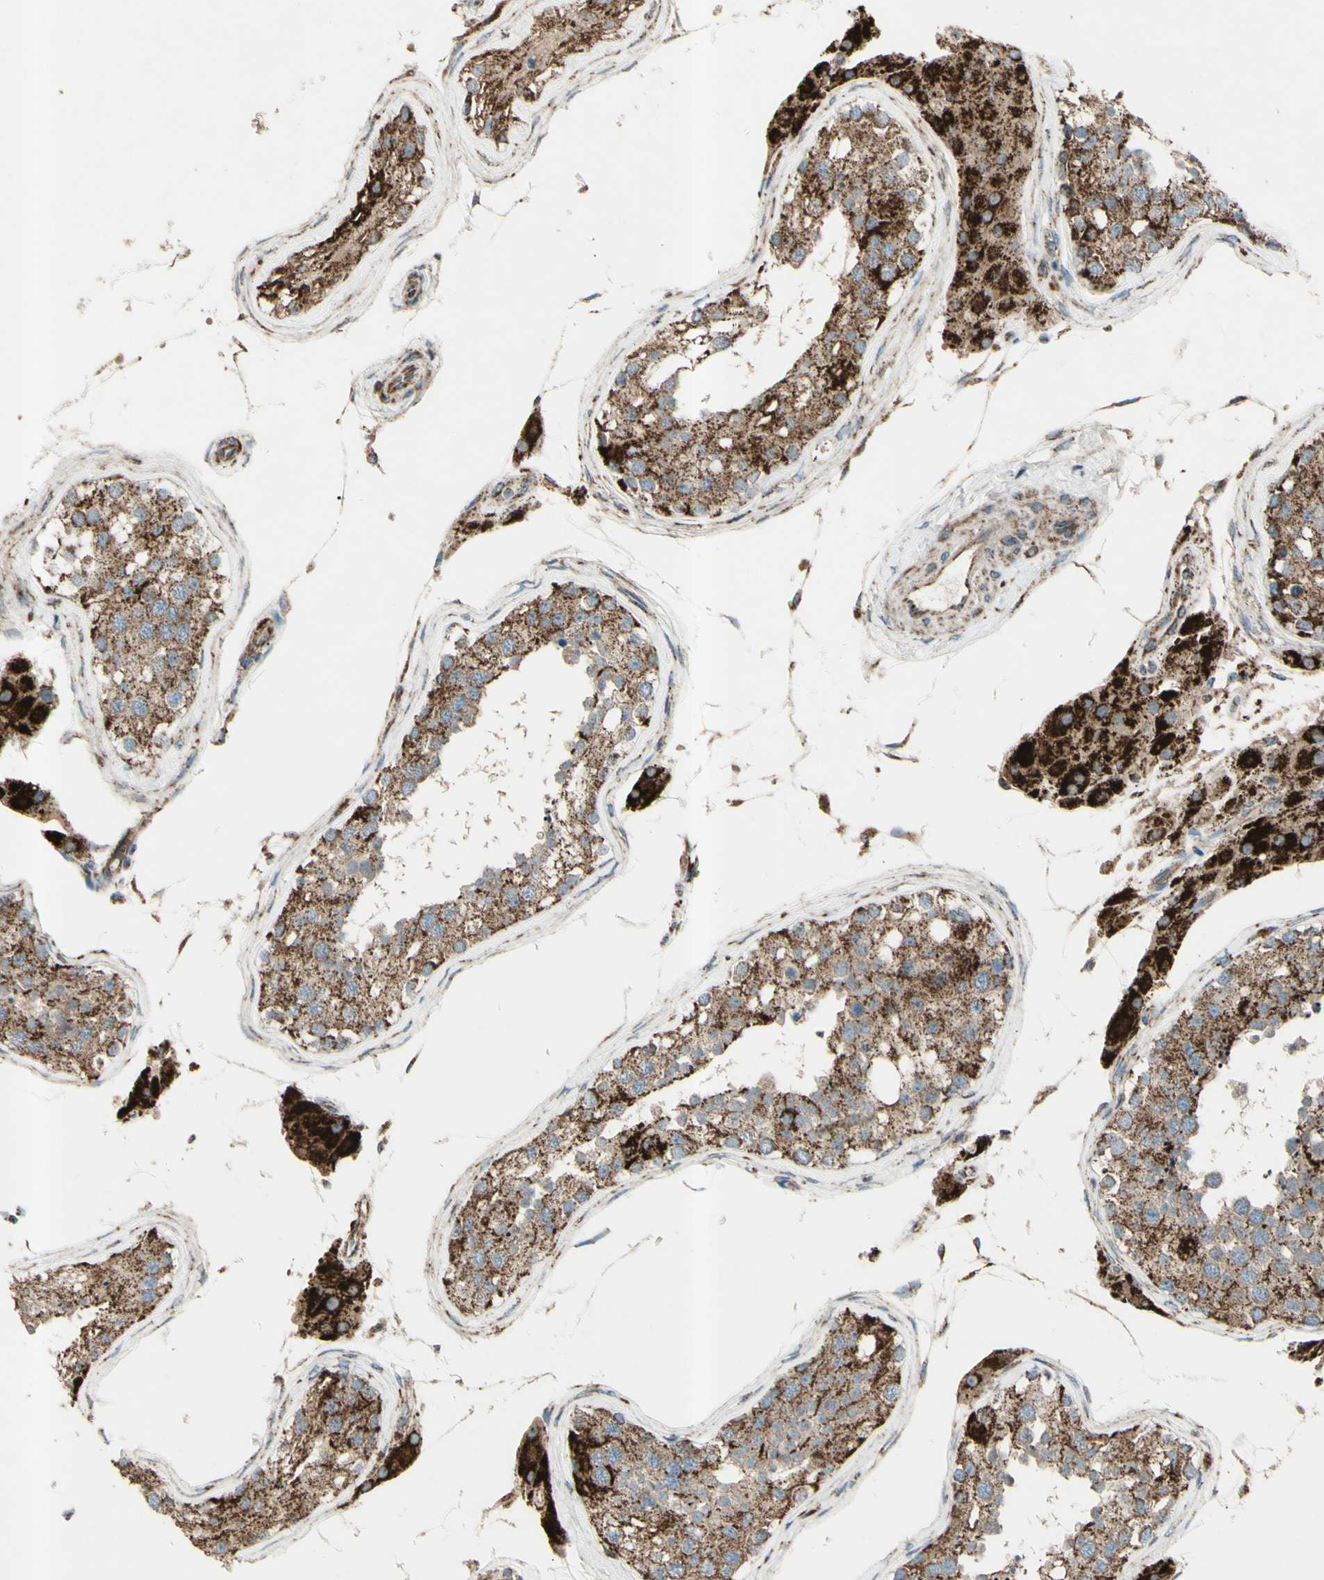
{"staining": {"intensity": "strong", "quantity": ">75%", "location": "cytoplasmic/membranous"}, "tissue": "testis", "cell_type": "Cells in seminiferous ducts", "image_type": "normal", "snomed": [{"axis": "morphology", "description": "Normal tissue, NOS"}, {"axis": "topography", "description": "Testis"}], "caption": "Approximately >75% of cells in seminiferous ducts in benign testis demonstrate strong cytoplasmic/membranous protein staining as visualized by brown immunohistochemical staining.", "gene": "RHOT1", "patient": {"sex": "male", "age": 68}}